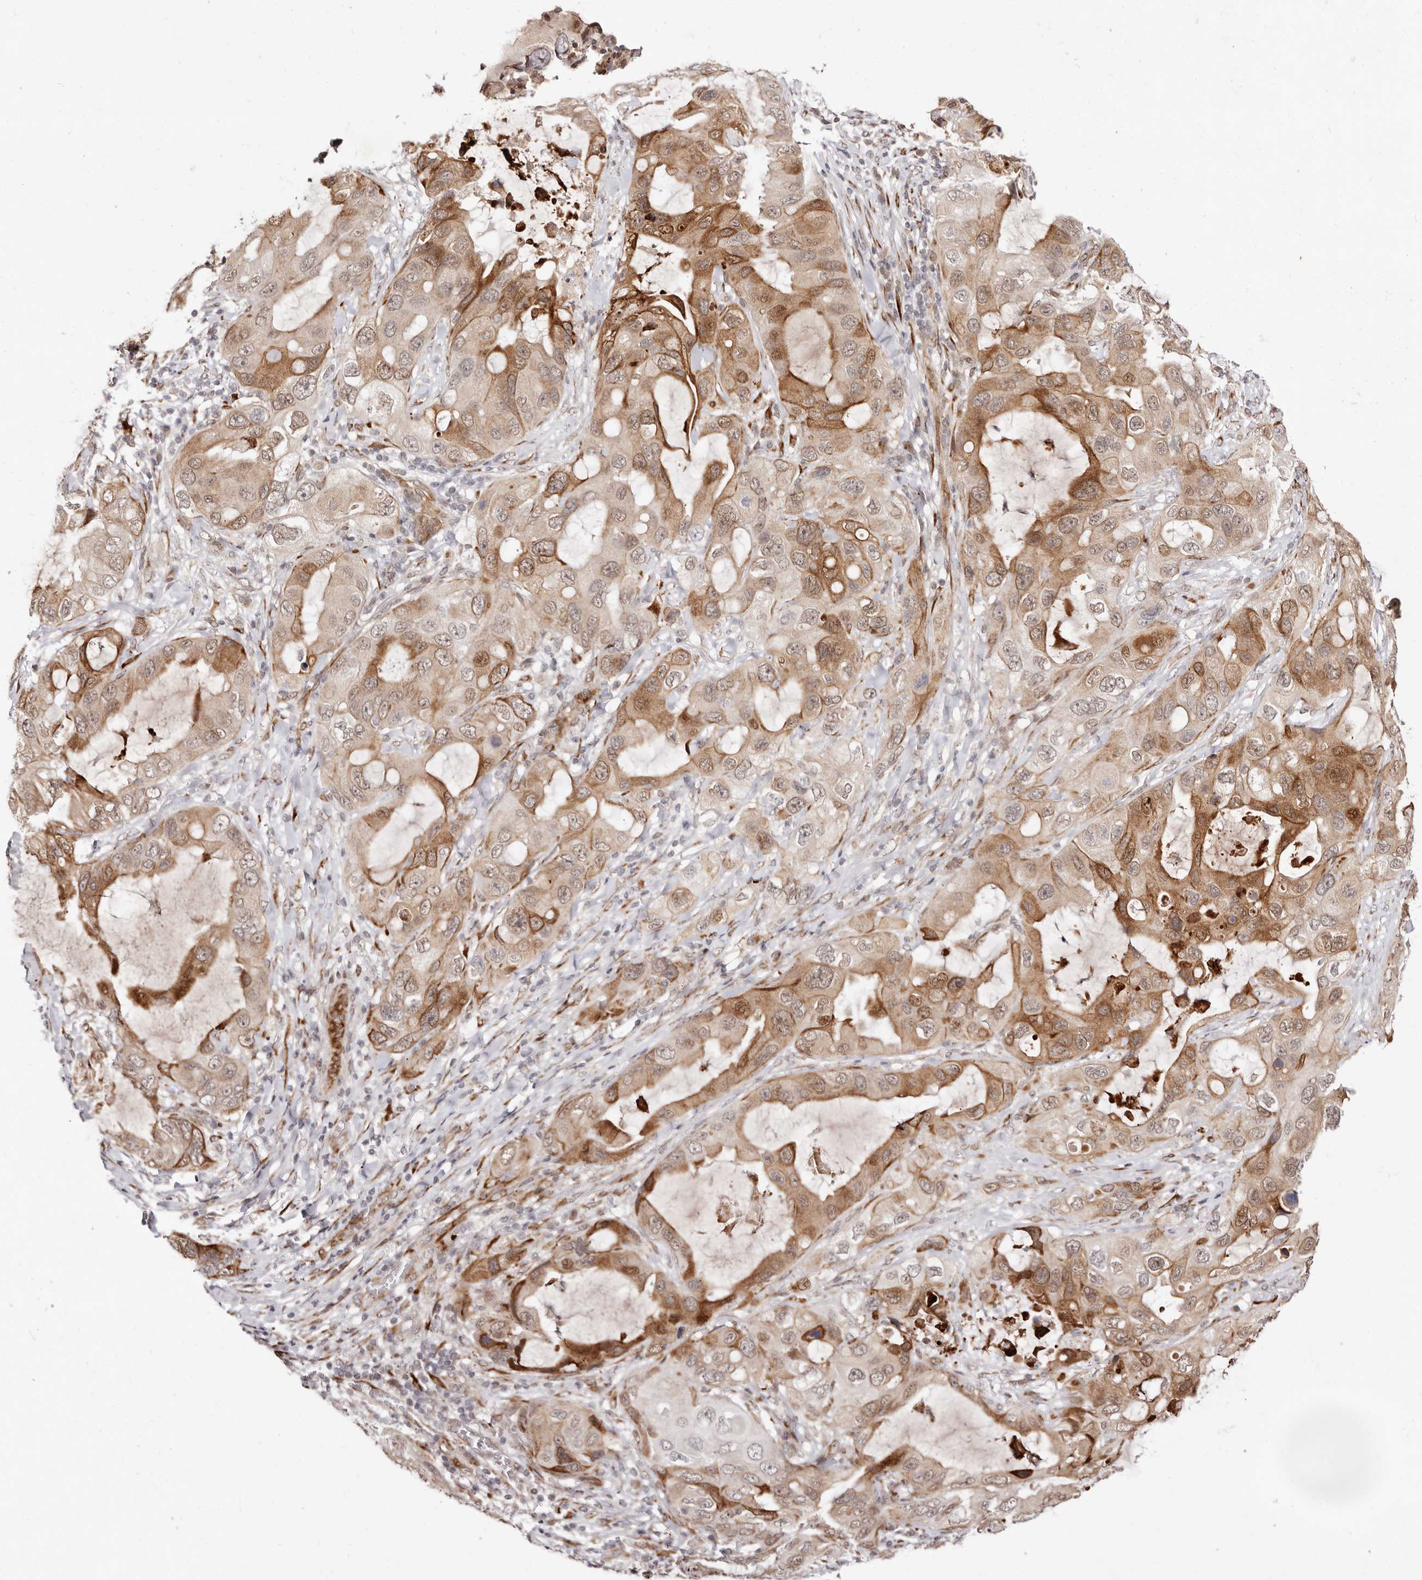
{"staining": {"intensity": "moderate", "quantity": ">75%", "location": "cytoplasmic/membranous"}, "tissue": "lung cancer", "cell_type": "Tumor cells", "image_type": "cancer", "snomed": [{"axis": "morphology", "description": "Squamous cell carcinoma, NOS"}, {"axis": "topography", "description": "Lung"}], "caption": "The image exhibits staining of lung squamous cell carcinoma, revealing moderate cytoplasmic/membranous protein positivity (brown color) within tumor cells.", "gene": "BCL2L15", "patient": {"sex": "female", "age": 73}}